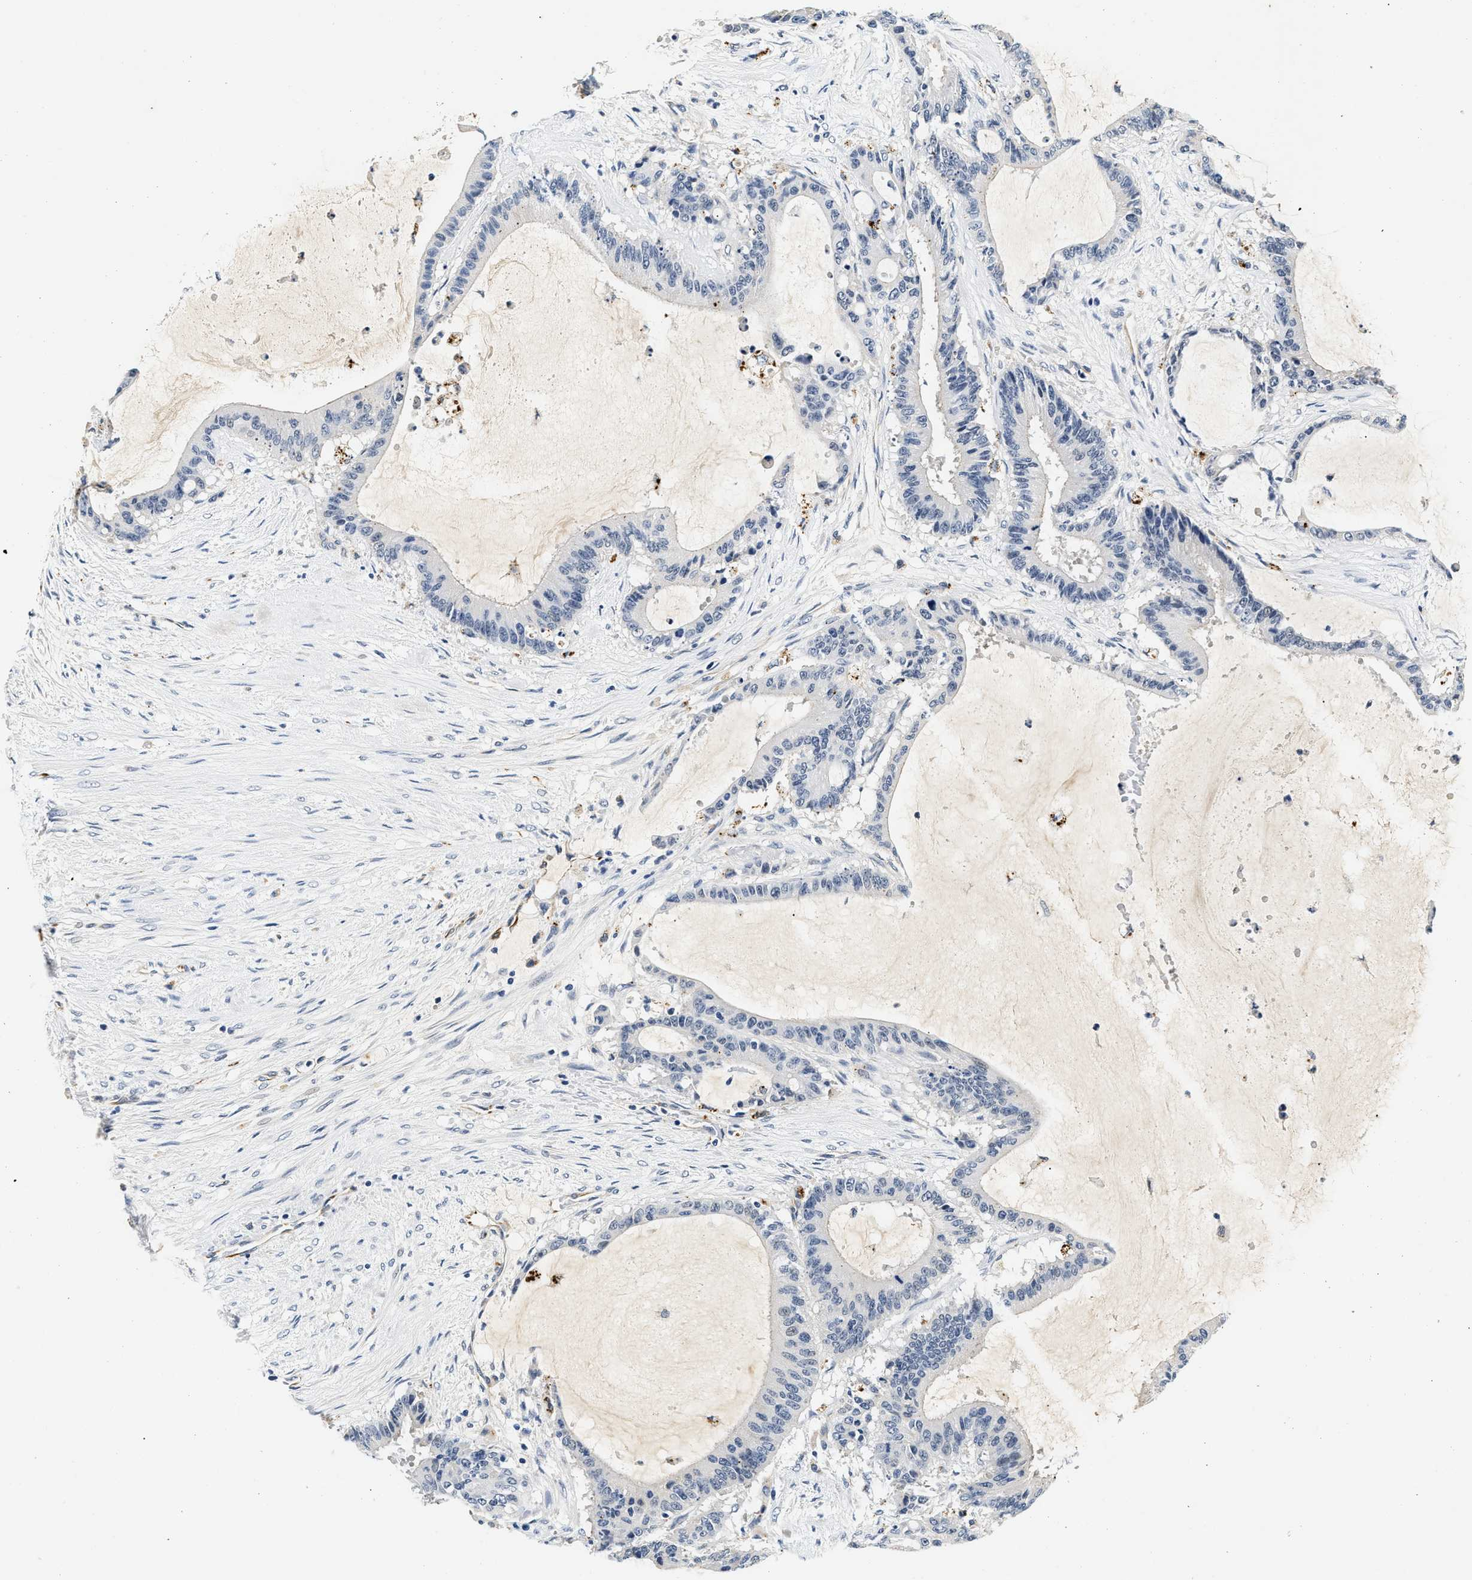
{"staining": {"intensity": "negative", "quantity": "none", "location": "none"}, "tissue": "liver cancer", "cell_type": "Tumor cells", "image_type": "cancer", "snomed": [{"axis": "morphology", "description": "Cholangiocarcinoma"}, {"axis": "topography", "description": "Liver"}], "caption": "There is no significant staining in tumor cells of liver cancer (cholangiocarcinoma).", "gene": "MED22", "patient": {"sex": "female", "age": 73}}